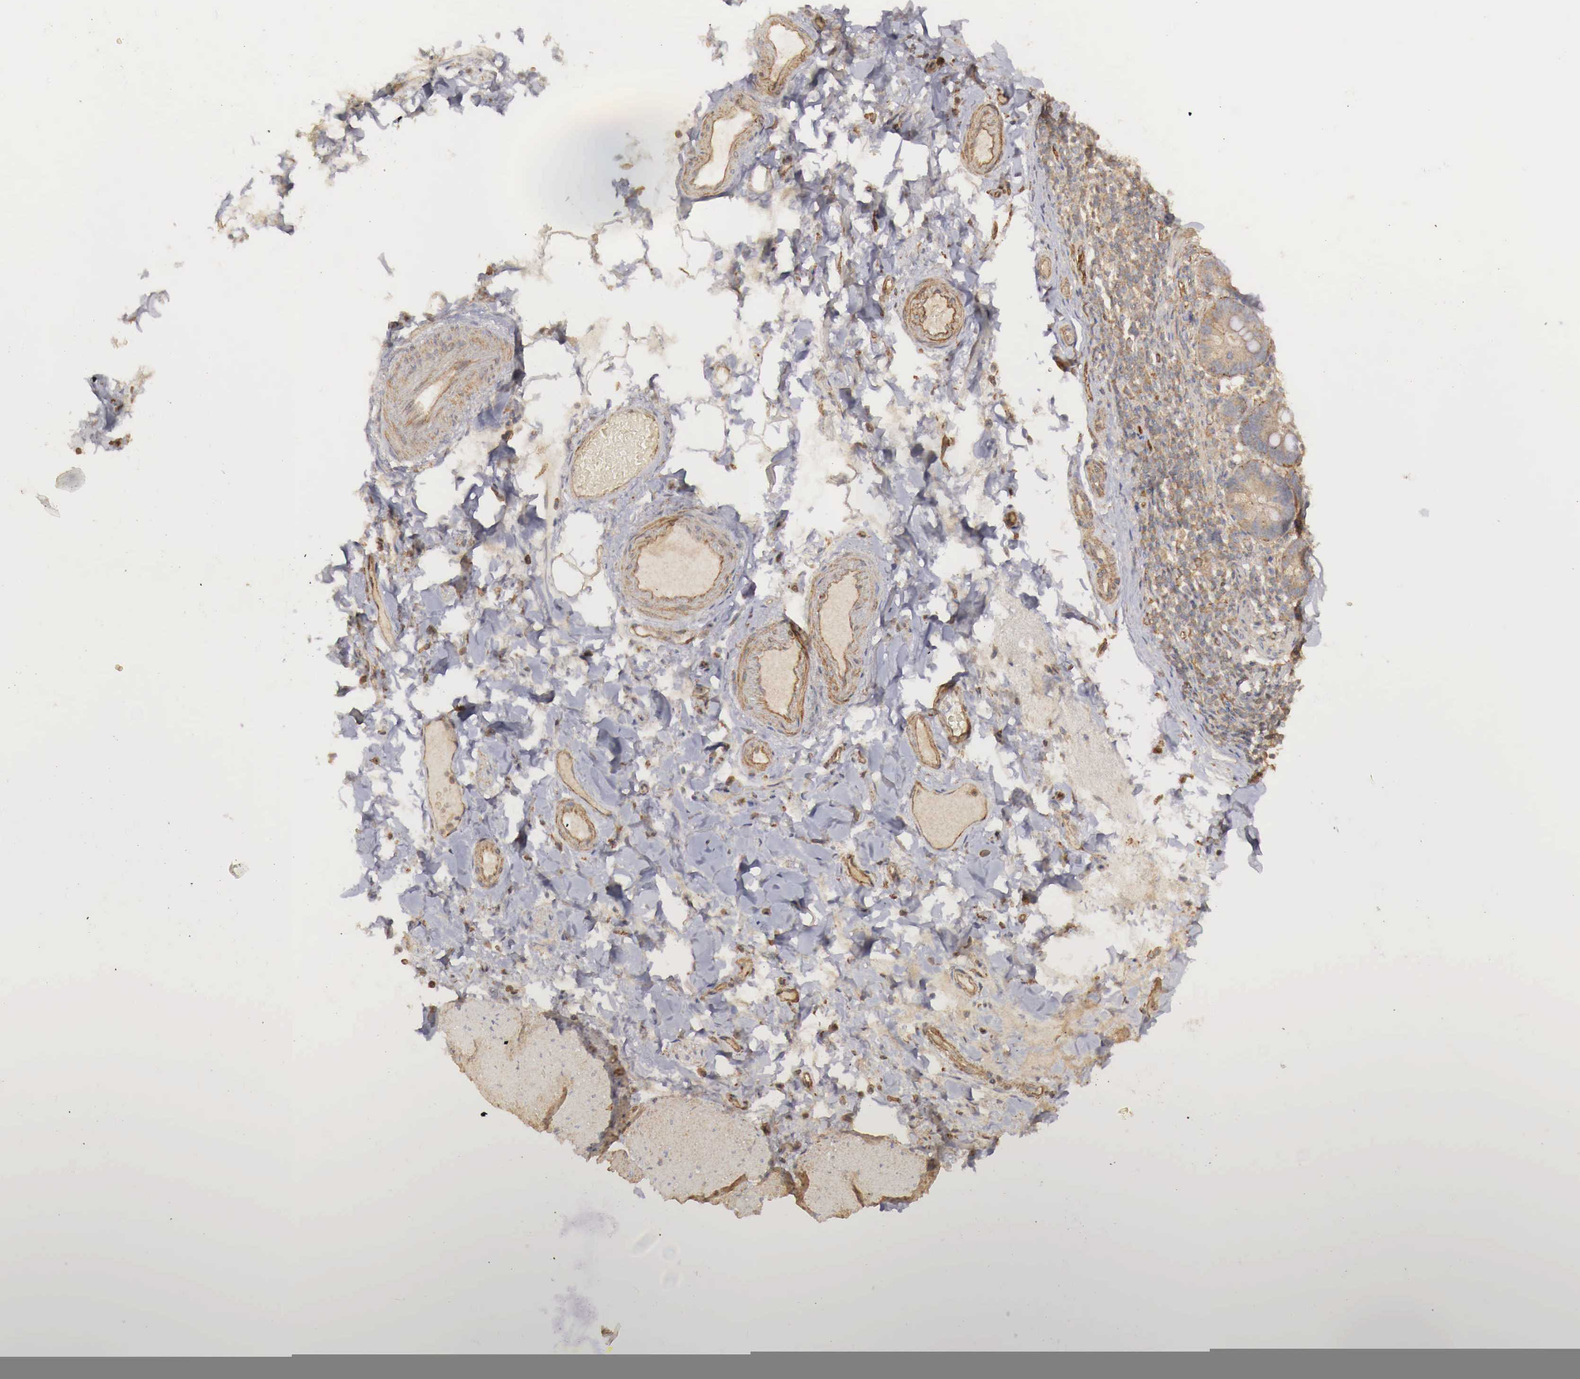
{"staining": {"intensity": "weak", "quantity": ">75%", "location": "cytoplasmic/membranous"}, "tissue": "adipose tissue", "cell_type": "Adipocytes", "image_type": "normal", "snomed": [{"axis": "morphology", "description": "Normal tissue, NOS"}, {"axis": "topography", "description": "Duodenum"}], "caption": "Weak cytoplasmic/membranous positivity is seen in approximately >75% of adipocytes in unremarkable adipose tissue. The staining was performed using DAB to visualize the protein expression in brown, while the nuclei were stained in blue with hematoxylin (Magnification: 20x).", "gene": "ARMCX4", "patient": {"sex": "male", "age": 63}}